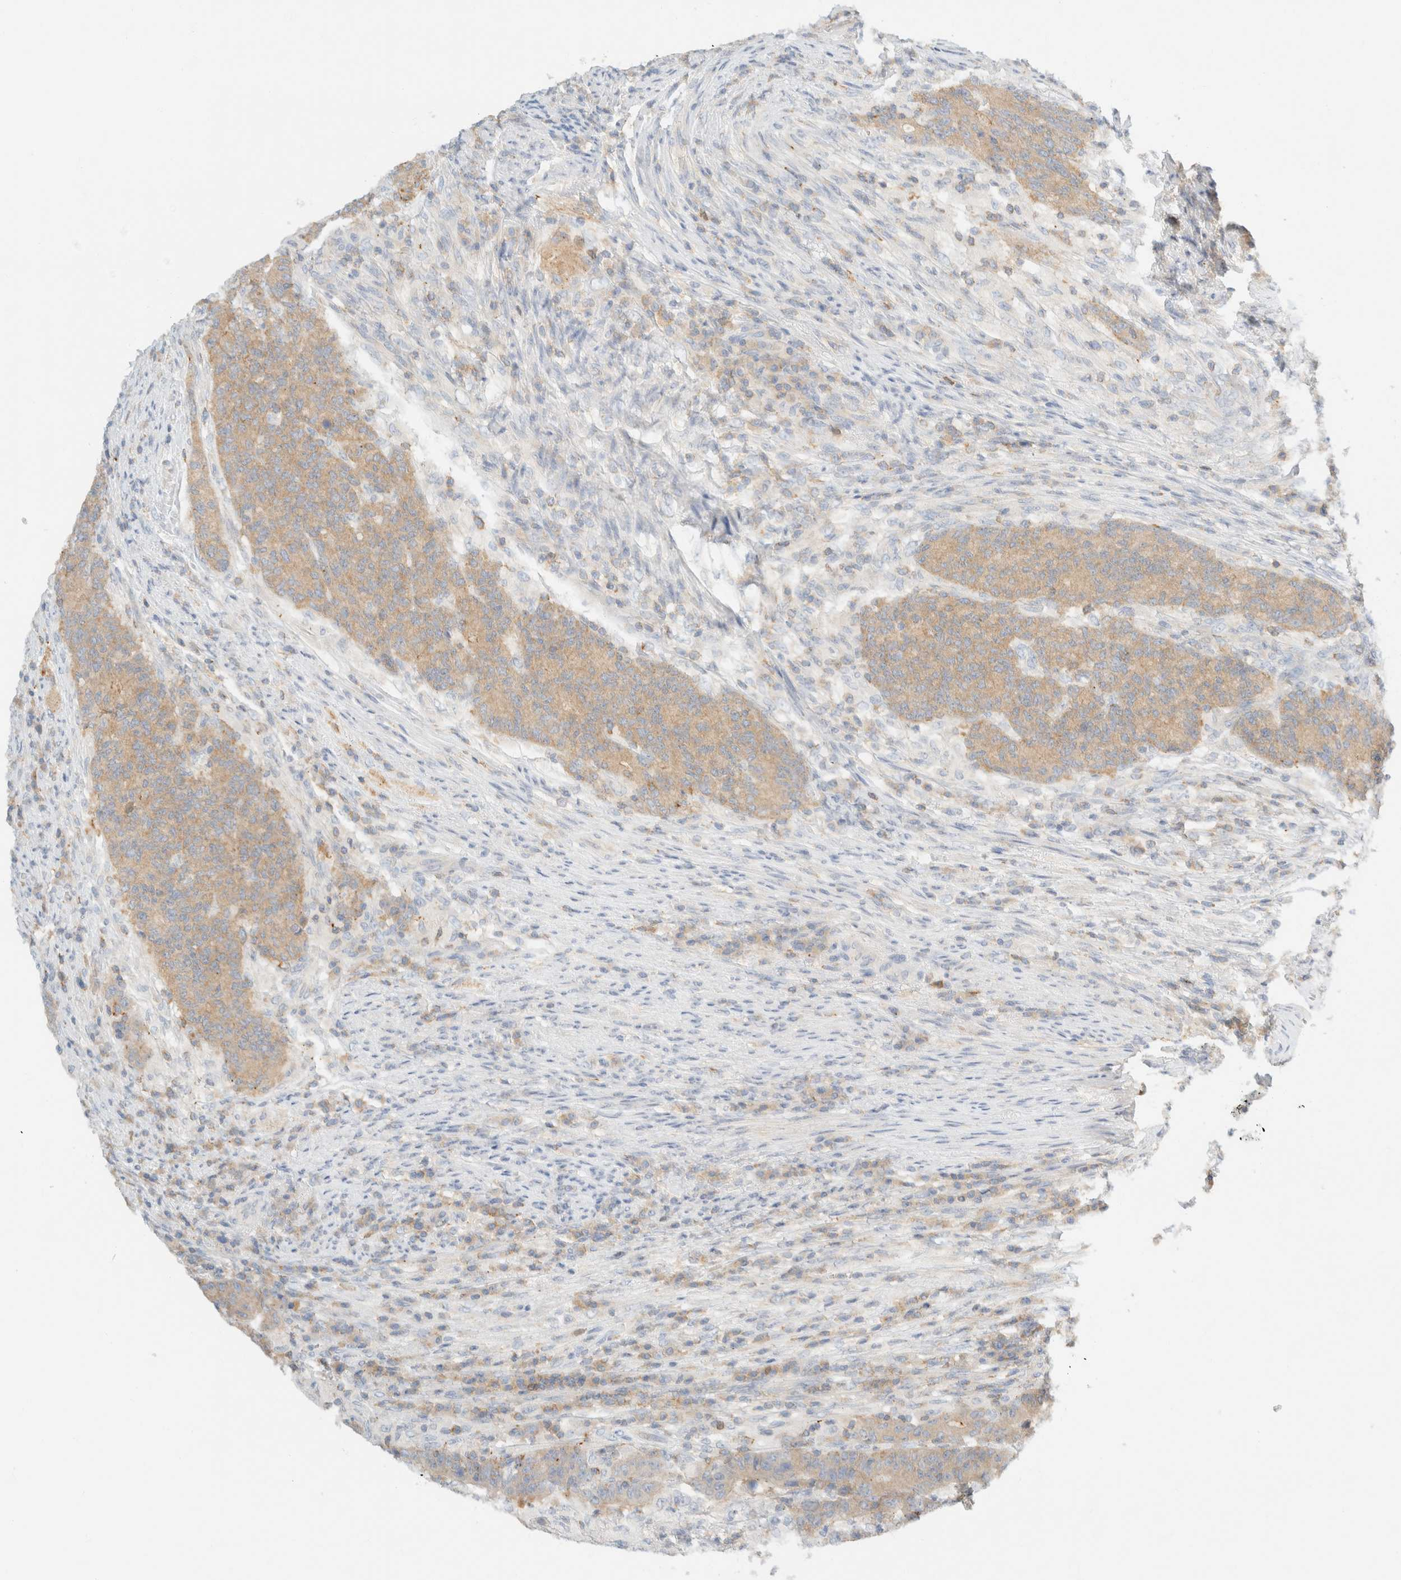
{"staining": {"intensity": "weak", "quantity": "25%-75%", "location": "cytoplasmic/membranous"}, "tissue": "colorectal cancer", "cell_type": "Tumor cells", "image_type": "cancer", "snomed": [{"axis": "morphology", "description": "Normal tissue, NOS"}, {"axis": "morphology", "description": "Adenocarcinoma, NOS"}, {"axis": "topography", "description": "Colon"}], "caption": "Colorectal adenocarcinoma tissue demonstrates weak cytoplasmic/membranous staining in about 25%-75% of tumor cells, visualized by immunohistochemistry. (IHC, brightfield microscopy, high magnification).", "gene": "SH3GLB2", "patient": {"sex": "female", "age": 75}}